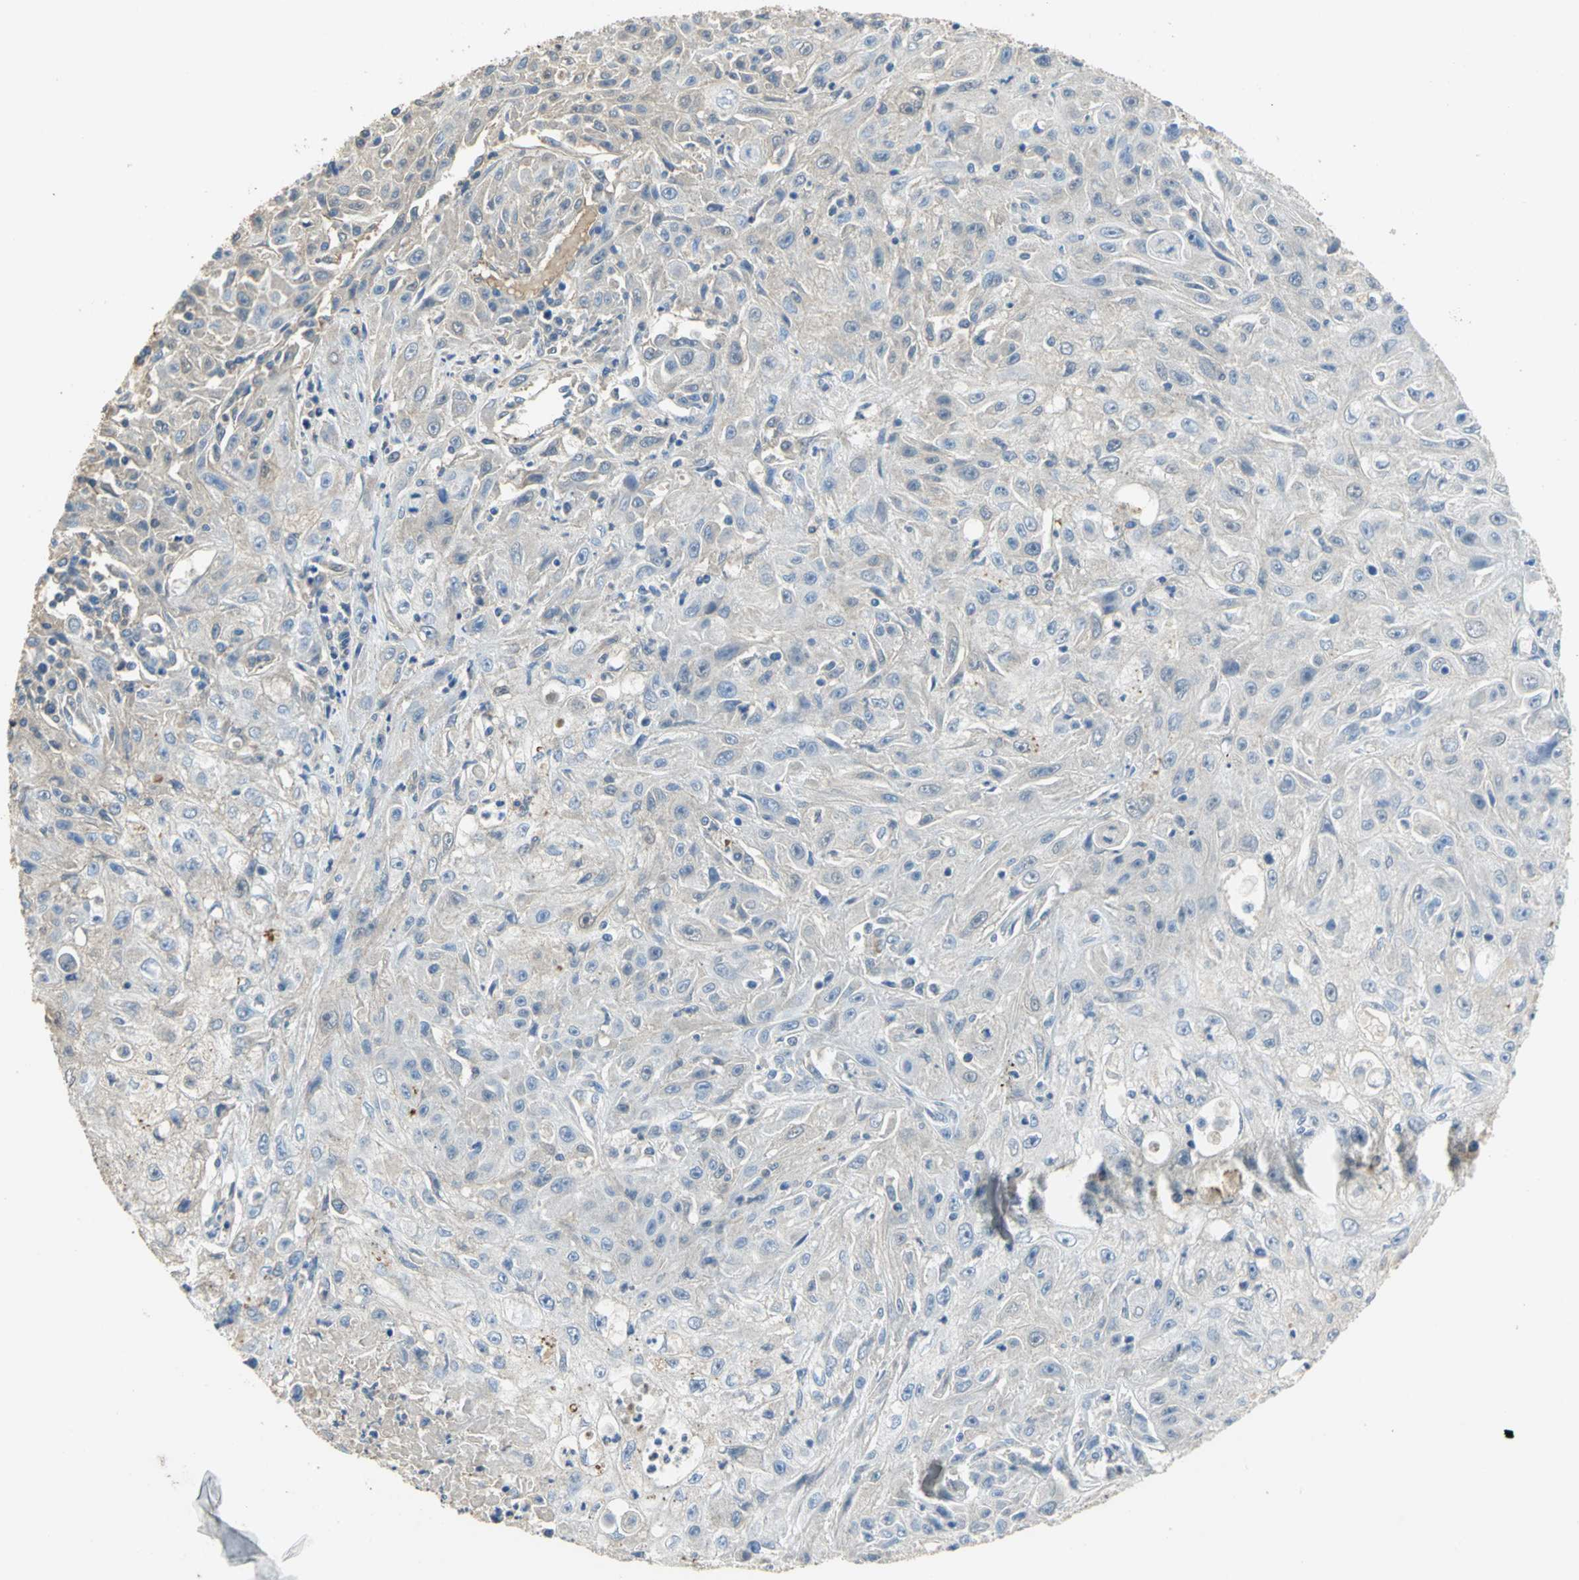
{"staining": {"intensity": "moderate", "quantity": "<25%", "location": "cytoplasmic/membranous"}, "tissue": "skin cancer", "cell_type": "Tumor cells", "image_type": "cancer", "snomed": [{"axis": "morphology", "description": "Squamous cell carcinoma, NOS"}, {"axis": "topography", "description": "Skin"}], "caption": "A brown stain labels moderate cytoplasmic/membranous expression of a protein in human skin cancer tumor cells. (DAB (3,3'-diaminobenzidine) = brown stain, brightfield microscopy at high magnification).", "gene": "GYG2", "patient": {"sex": "male", "age": 75}}